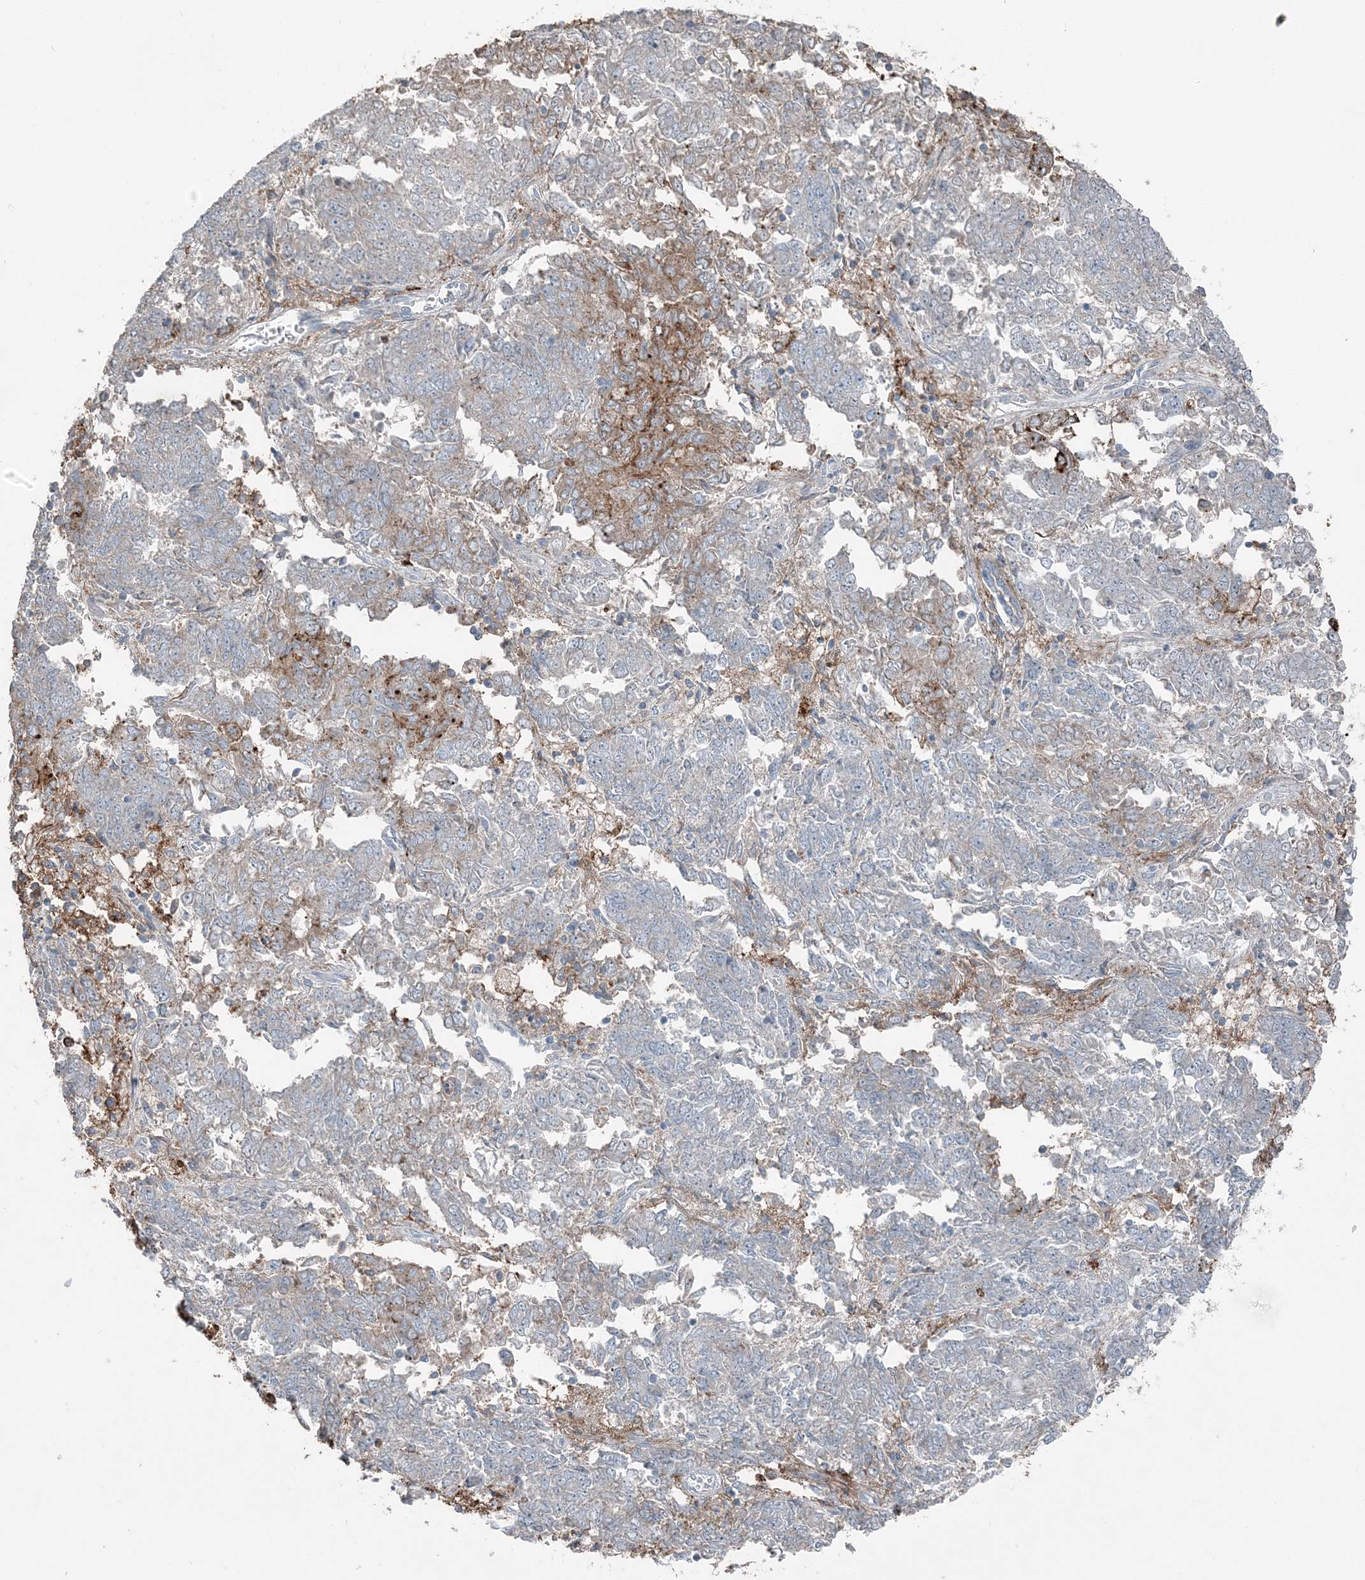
{"staining": {"intensity": "moderate", "quantity": "<25%", "location": "cytoplasmic/membranous"}, "tissue": "endometrial cancer", "cell_type": "Tumor cells", "image_type": "cancer", "snomed": [{"axis": "morphology", "description": "Adenocarcinoma, NOS"}, {"axis": "topography", "description": "Endometrium"}], "caption": "Immunohistochemical staining of adenocarcinoma (endometrial) reveals low levels of moderate cytoplasmic/membranous protein staining in approximately <25% of tumor cells.", "gene": "KY", "patient": {"sex": "female", "age": 80}}